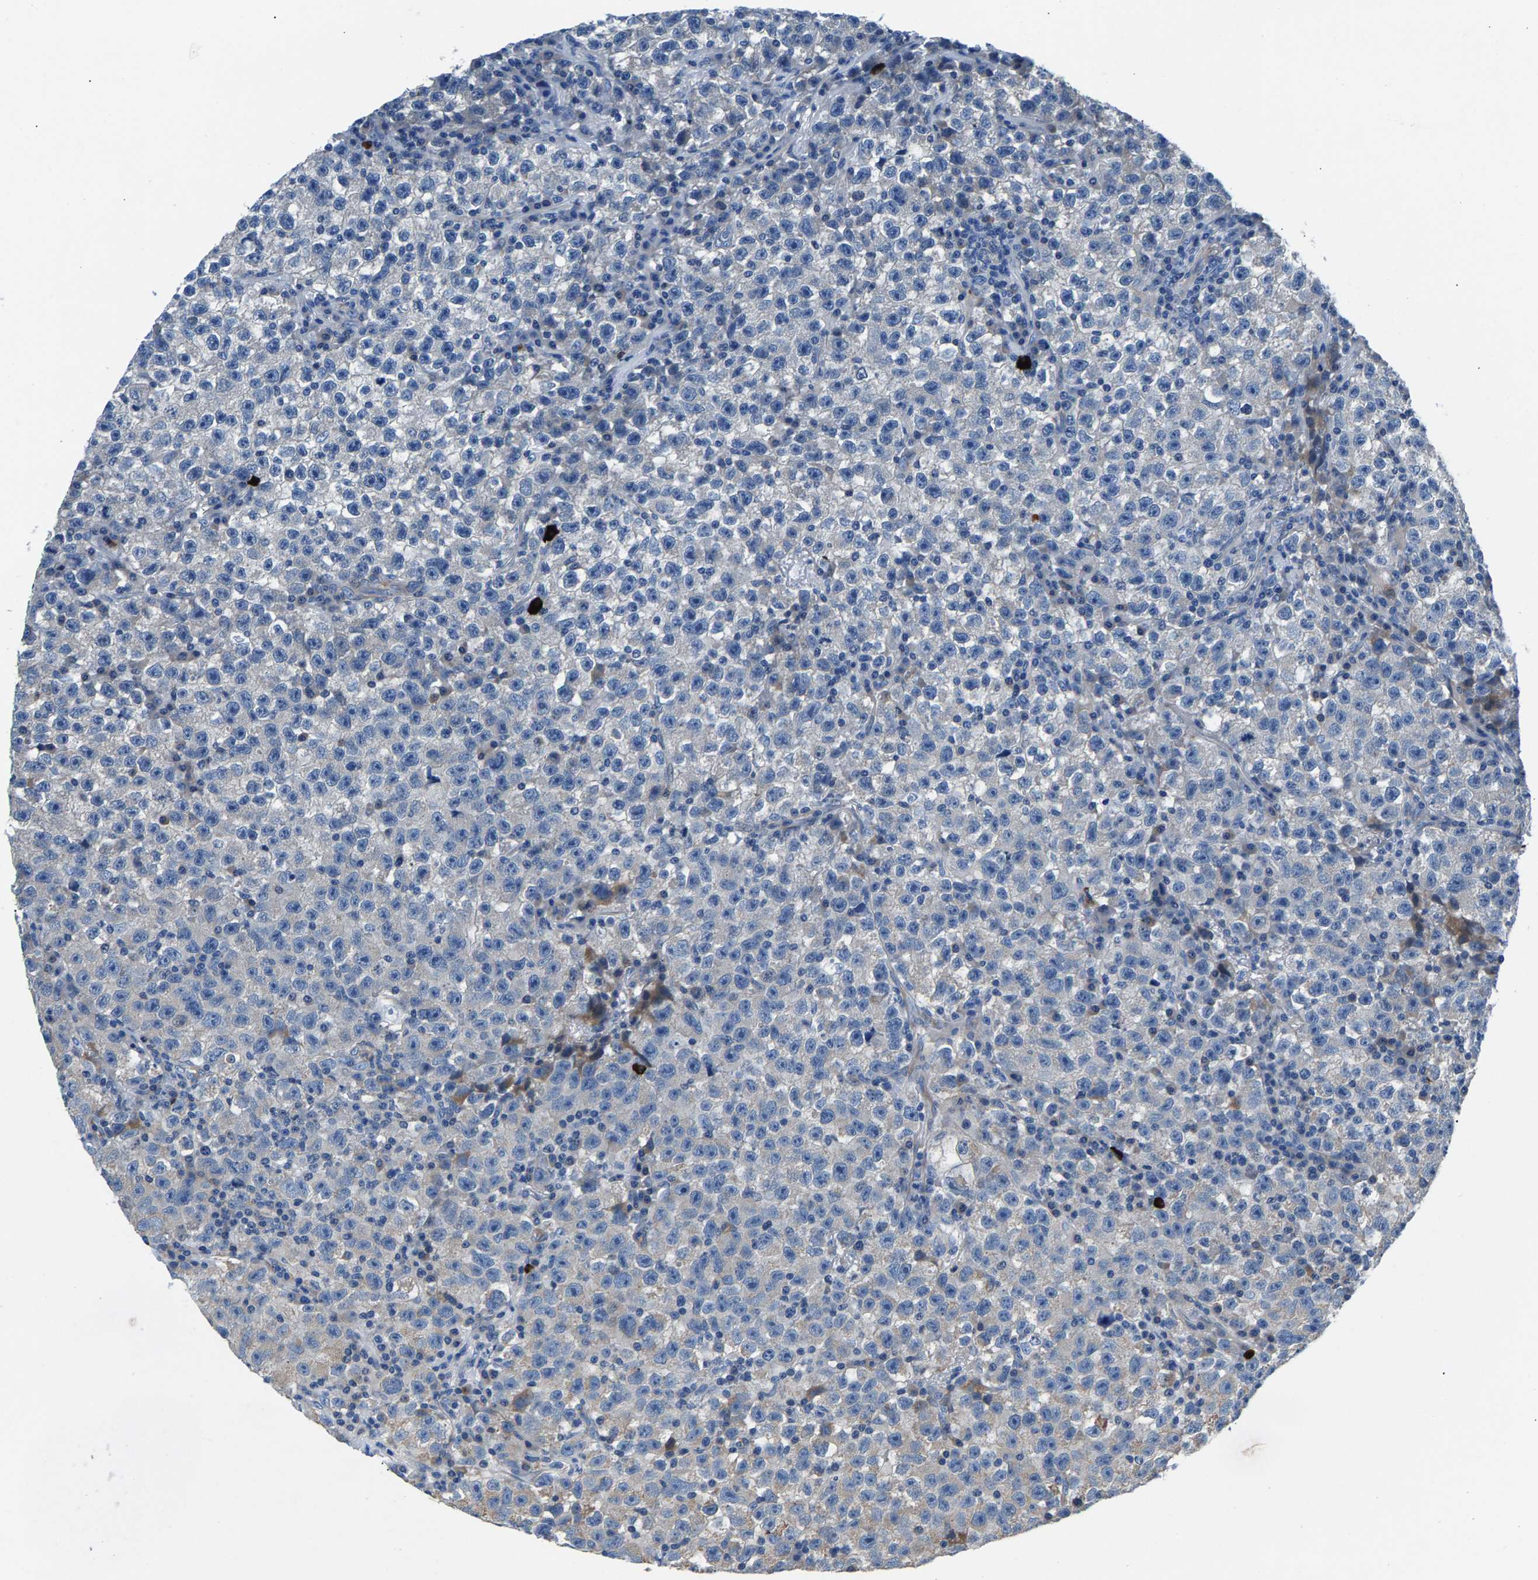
{"staining": {"intensity": "negative", "quantity": "none", "location": "none"}, "tissue": "testis cancer", "cell_type": "Tumor cells", "image_type": "cancer", "snomed": [{"axis": "morphology", "description": "Seminoma, NOS"}, {"axis": "topography", "description": "Testis"}], "caption": "An image of human testis cancer (seminoma) is negative for staining in tumor cells.", "gene": "CDRT4", "patient": {"sex": "male", "age": 22}}